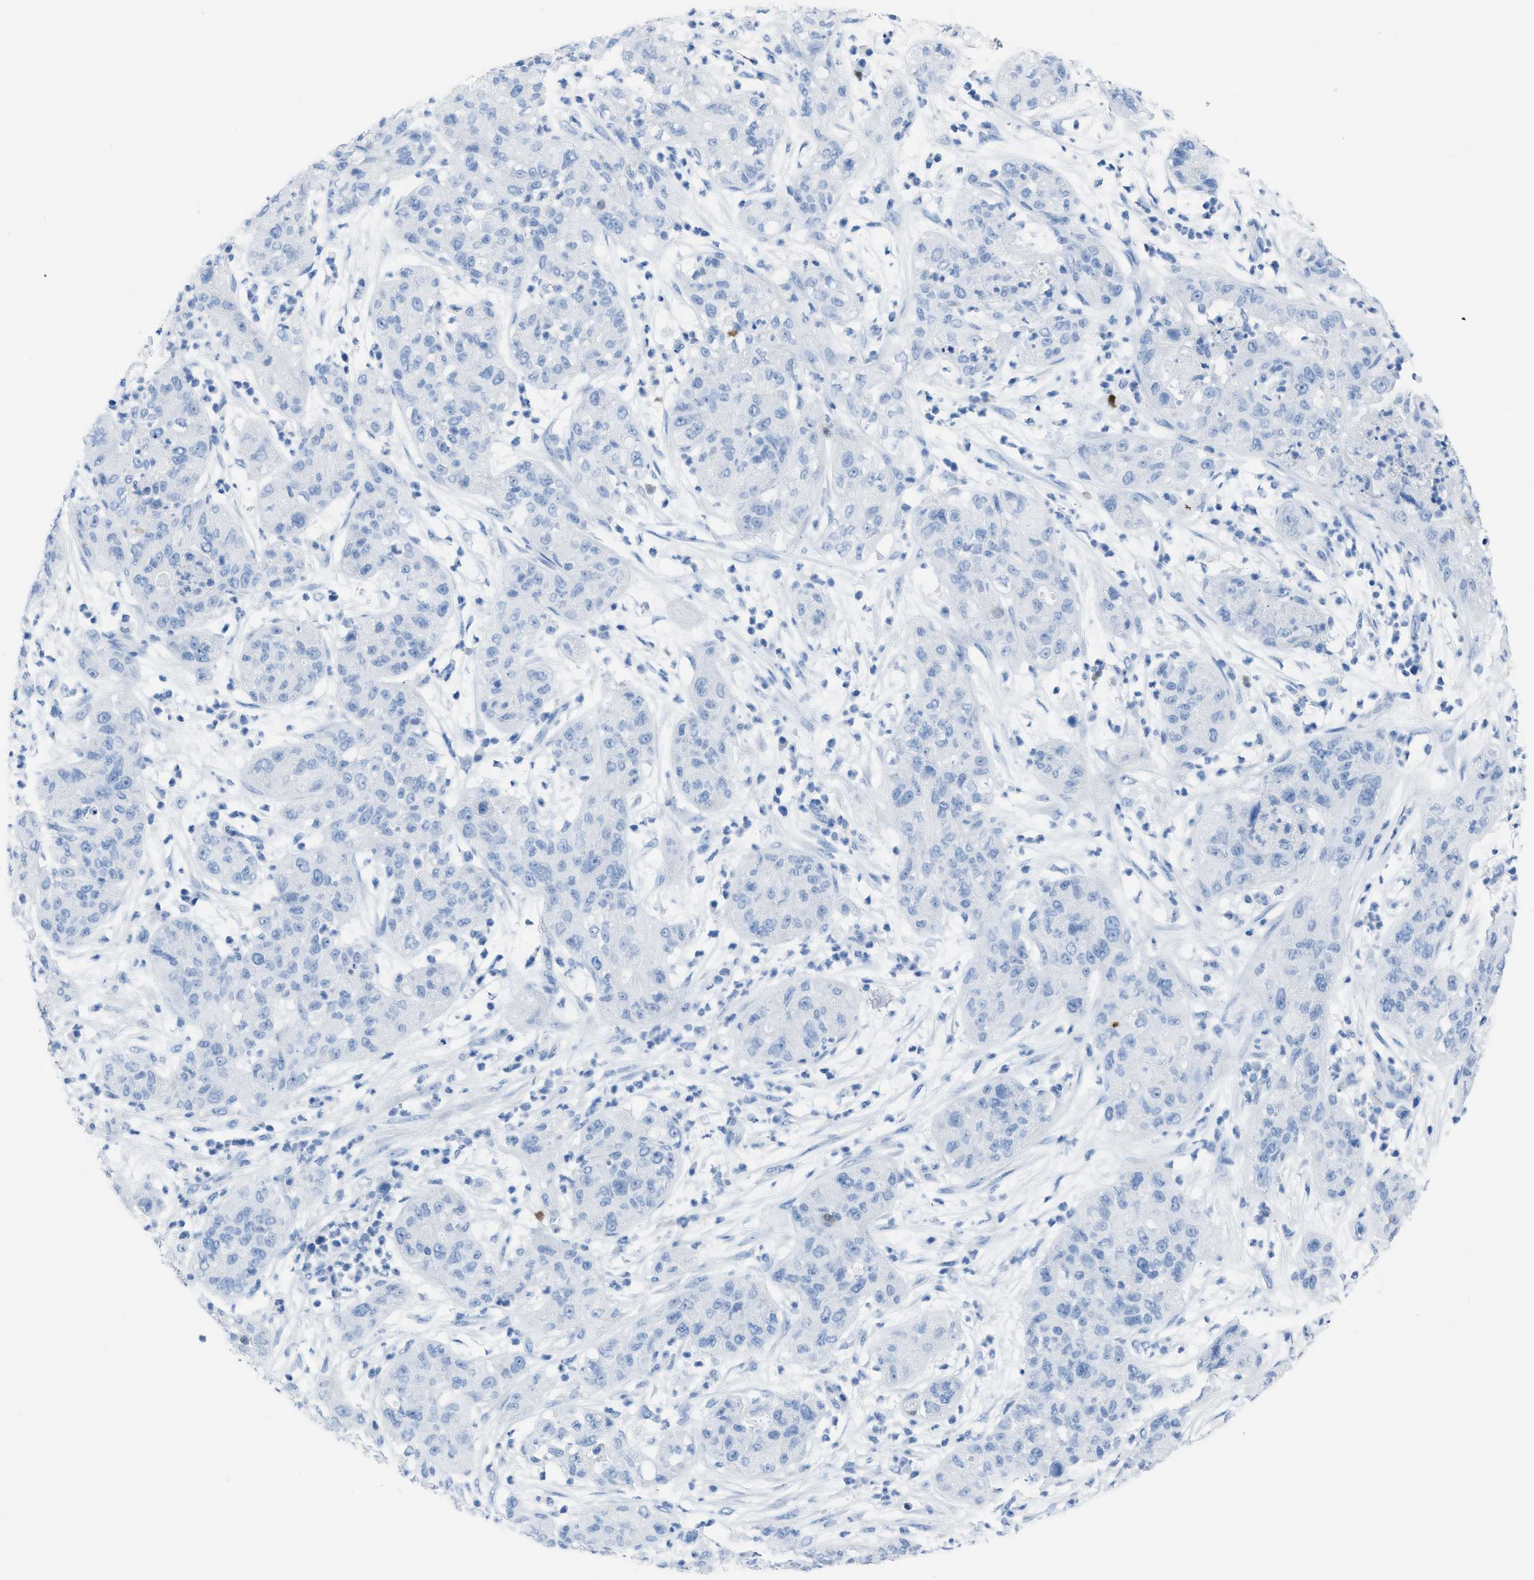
{"staining": {"intensity": "negative", "quantity": "none", "location": "none"}, "tissue": "pancreatic cancer", "cell_type": "Tumor cells", "image_type": "cancer", "snomed": [{"axis": "morphology", "description": "Adenocarcinoma, NOS"}, {"axis": "topography", "description": "Pancreas"}], "caption": "This is an immunohistochemistry histopathology image of human pancreatic cancer. There is no positivity in tumor cells.", "gene": "CDKN2A", "patient": {"sex": "female", "age": 78}}